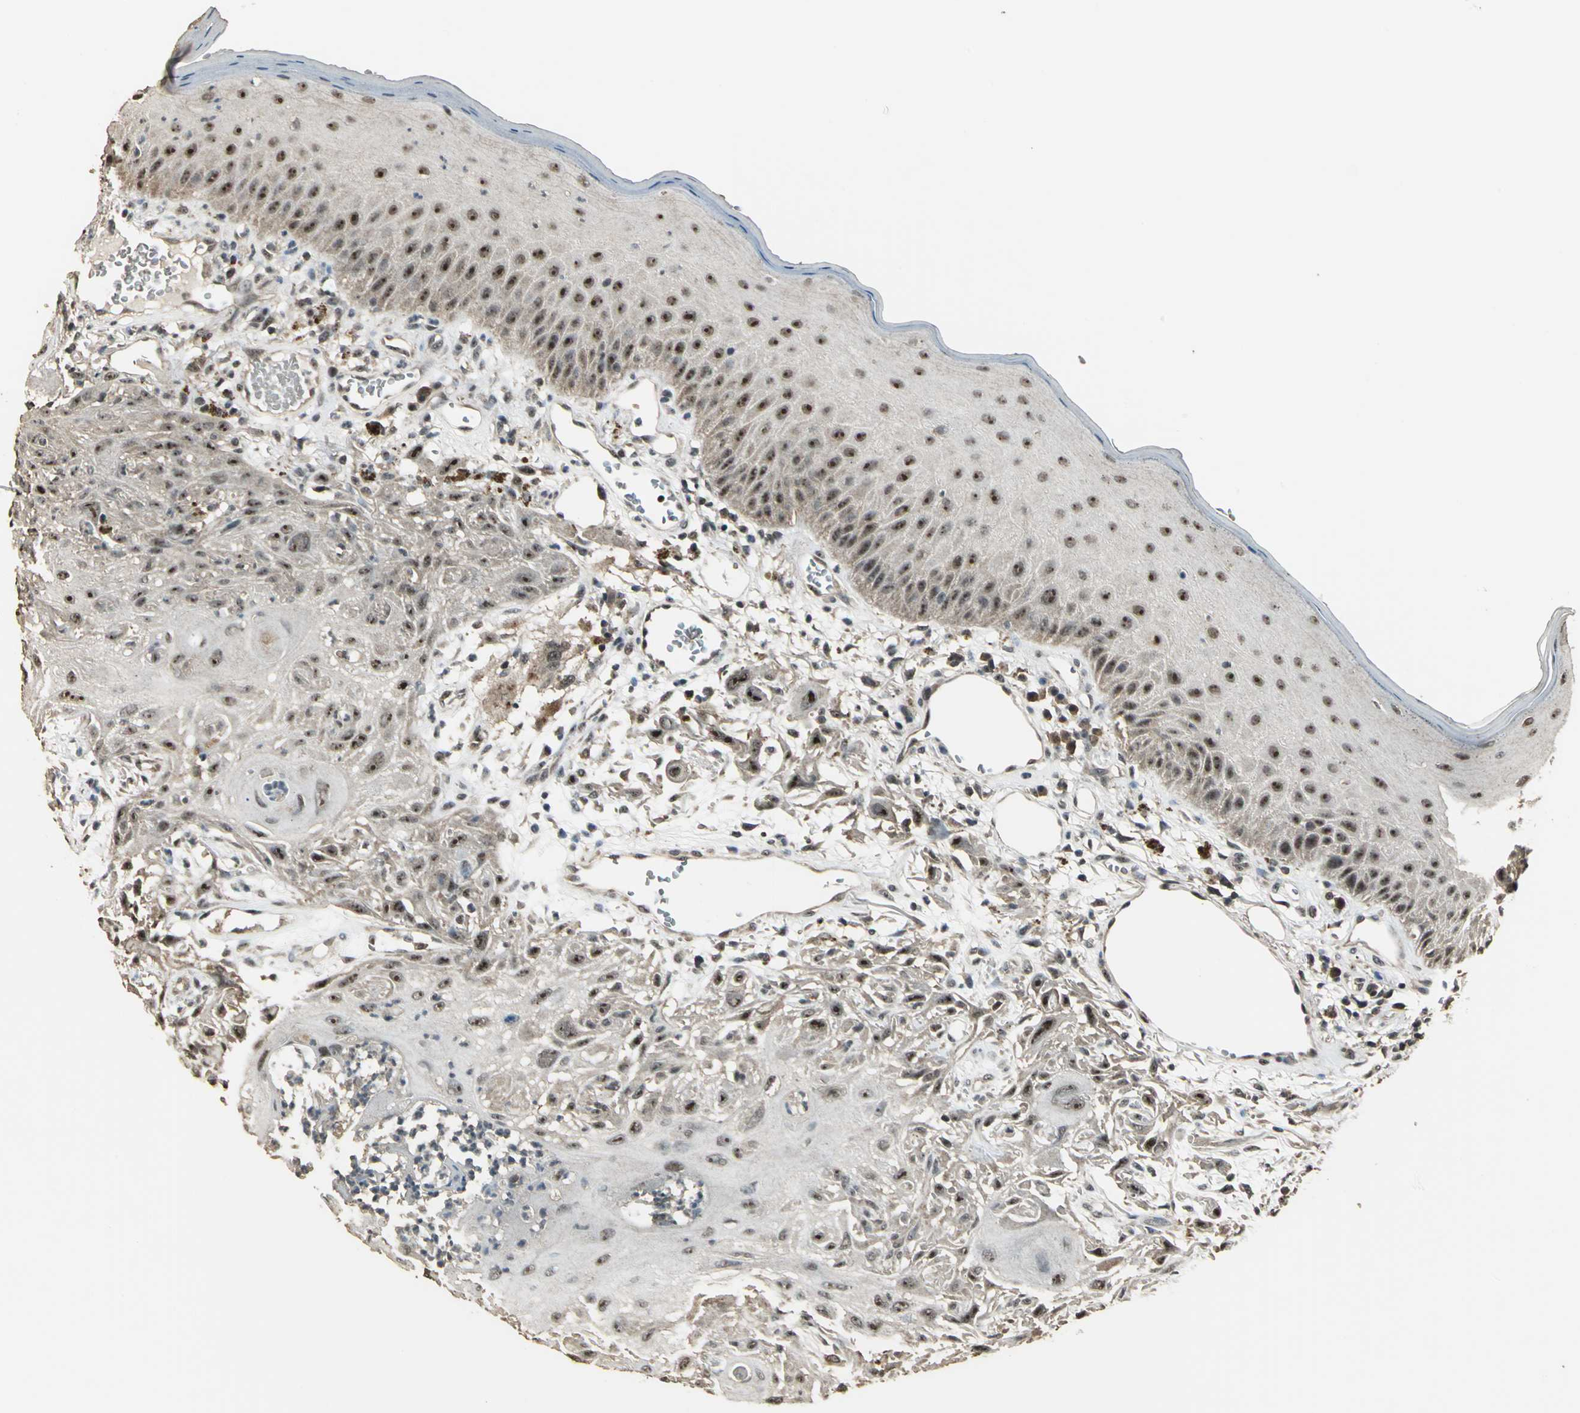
{"staining": {"intensity": "weak", "quantity": "<25%", "location": "cytoplasmic/membranous"}, "tissue": "skin cancer", "cell_type": "Tumor cells", "image_type": "cancer", "snomed": [{"axis": "morphology", "description": "Squamous cell carcinoma, NOS"}, {"axis": "topography", "description": "Skin"}], "caption": "Immunohistochemical staining of squamous cell carcinoma (skin) shows no significant staining in tumor cells.", "gene": "UCHL5", "patient": {"sex": "female", "age": 59}}